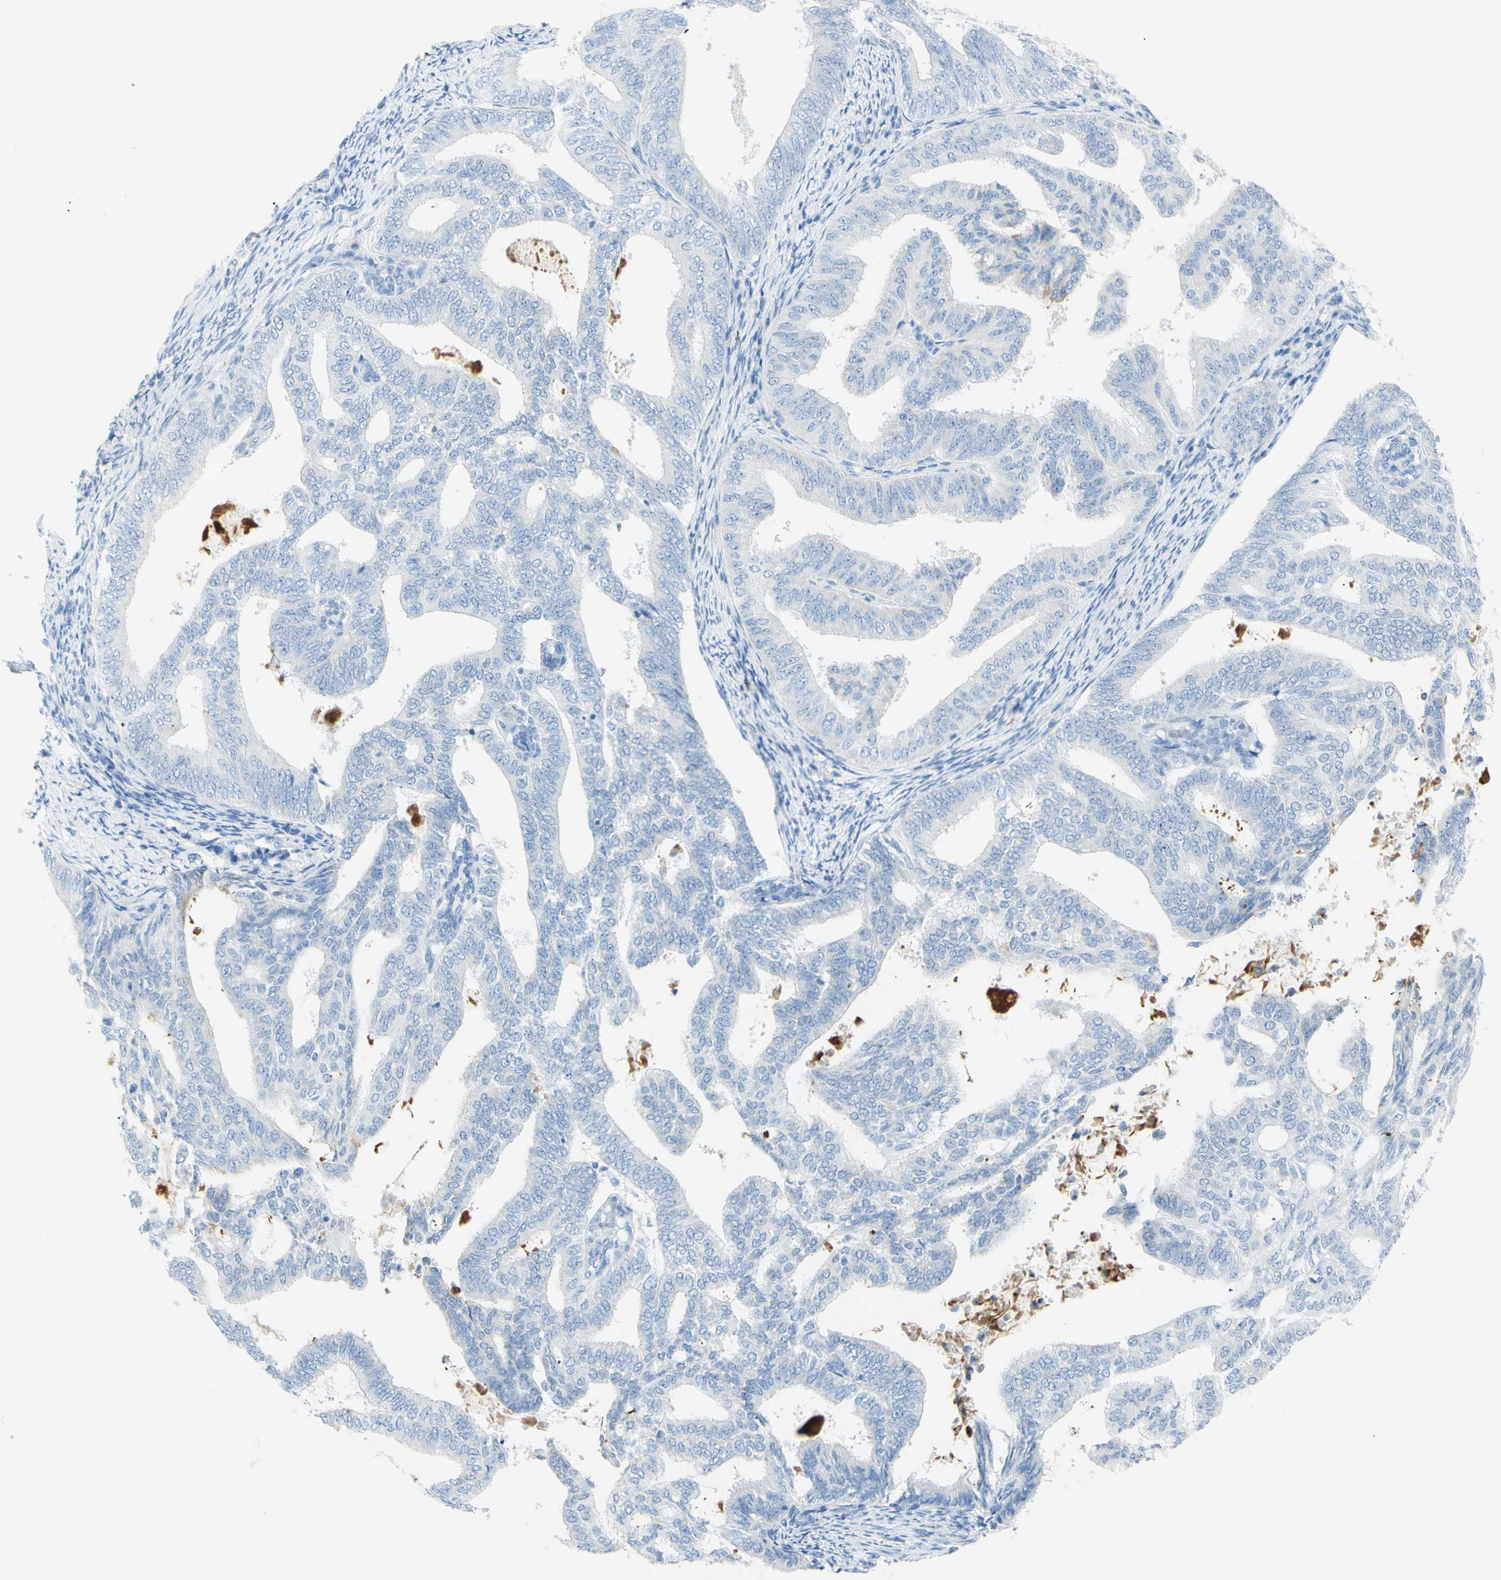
{"staining": {"intensity": "negative", "quantity": "none", "location": "none"}, "tissue": "endometrial cancer", "cell_type": "Tumor cells", "image_type": "cancer", "snomed": [{"axis": "morphology", "description": "Adenocarcinoma, NOS"}, {"axis": "topography", "description": "Endometrium"}], "caption": "IHC histopathology image of adenocarcinoma (endometrial) stained for a protein (brown), which shows no expression in tumor cells.", "gene": "LETM1", "patient": {"sex": "female", "age": 58}}